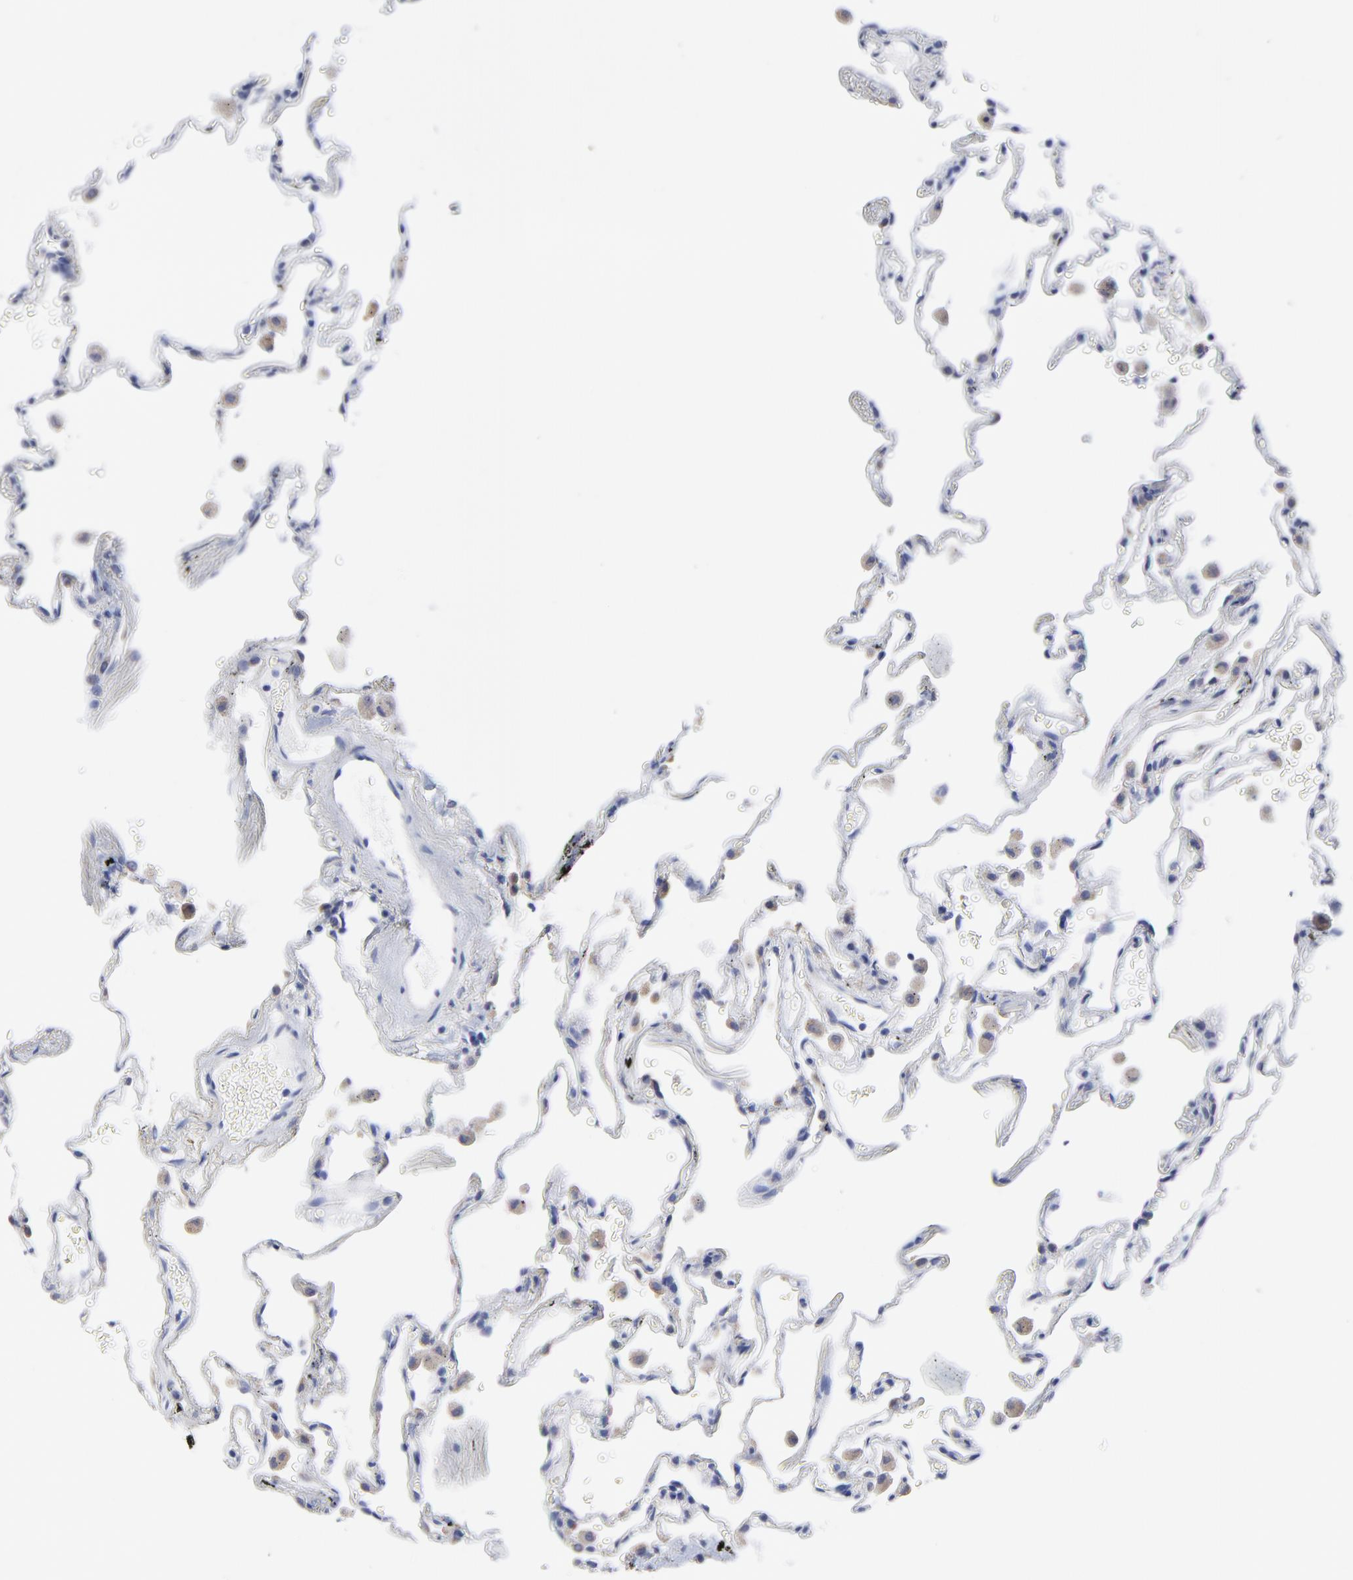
{"staining": {"intensity": "negative", "quantity": "none", "location": "none"}, "tissue": "lung", "cell_type": "Alveolar cells", "image_type": "normal", "snomed": [{"axis": "morphology", "description": "Normal tissue, NOS"}, {"axis": "morphology", "description": "Inflammation, NOS"}, {"axis": "topography", "description": "Lung"}], "caption": "Benign lung was stained to show a protein in brown. There is no significant staining in alveolar cells. The staining was performed using DAB (3,3'-diaminobenzidine) to visualize the protein expression in brown, while the nuclei were stained in blue with hematoxylin (Magnification: 20x).", "gene": "DUSP9", "patient": {"sex": "male", "age": 69}}